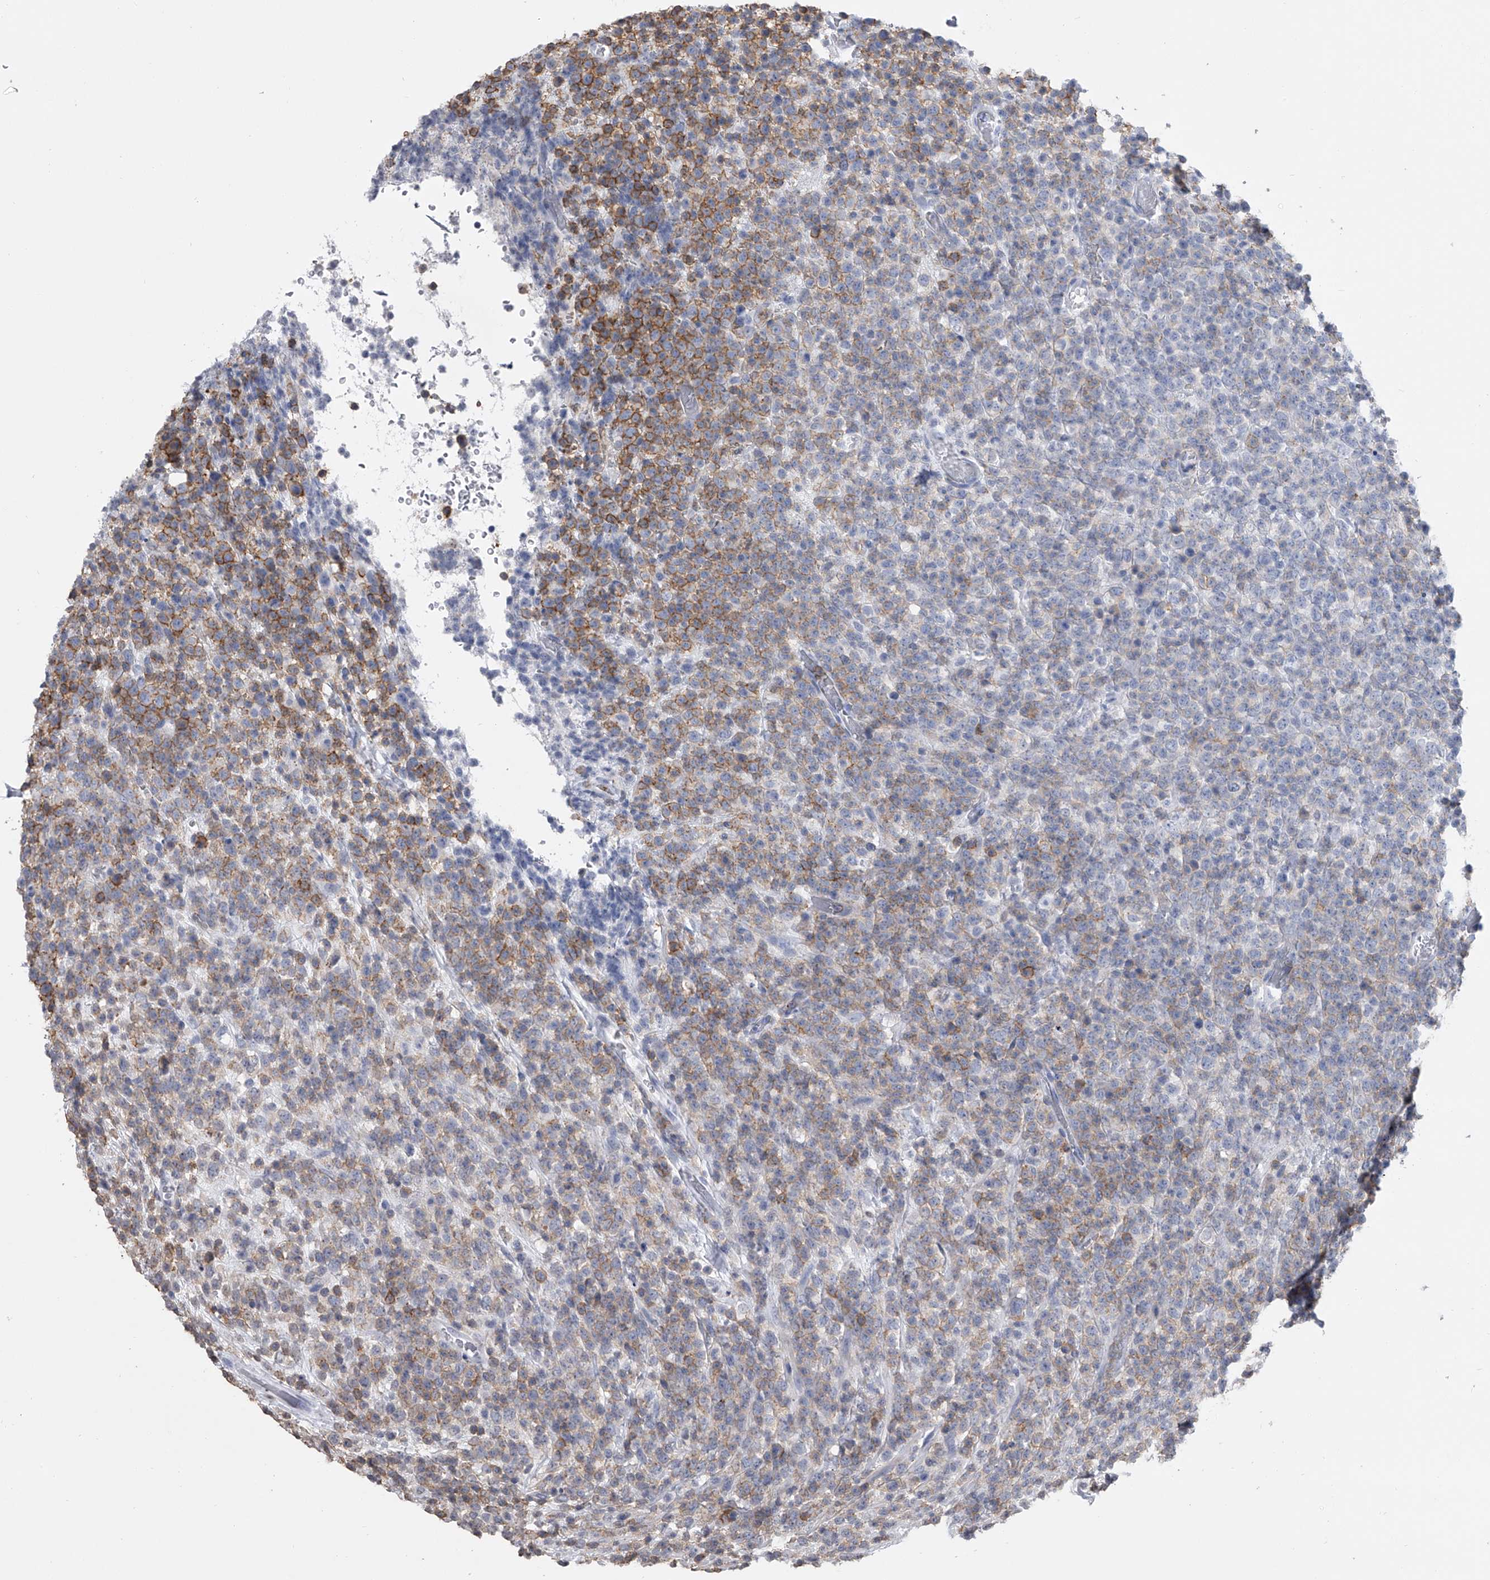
{"staining": {"intensity": "moderate", "quantity": "<25%", "location": "cytoplasmic/membranous"}, "tissue": "lymphoma", "cell_type": "Tumor cells", "image_type": "cancer", "snomed": [{"axis": "morphology", "description": "Malignant lymphoma, non-Hodgkin's type, High grade"}, {"axis": "topography", "description": "Colon"}], "caption": "Human lymphoma stained with a protein marker demonstrates moderate staining in tumor cells.", "gene": "TASP1", "patient": {"sex": "female", "age": 53}}